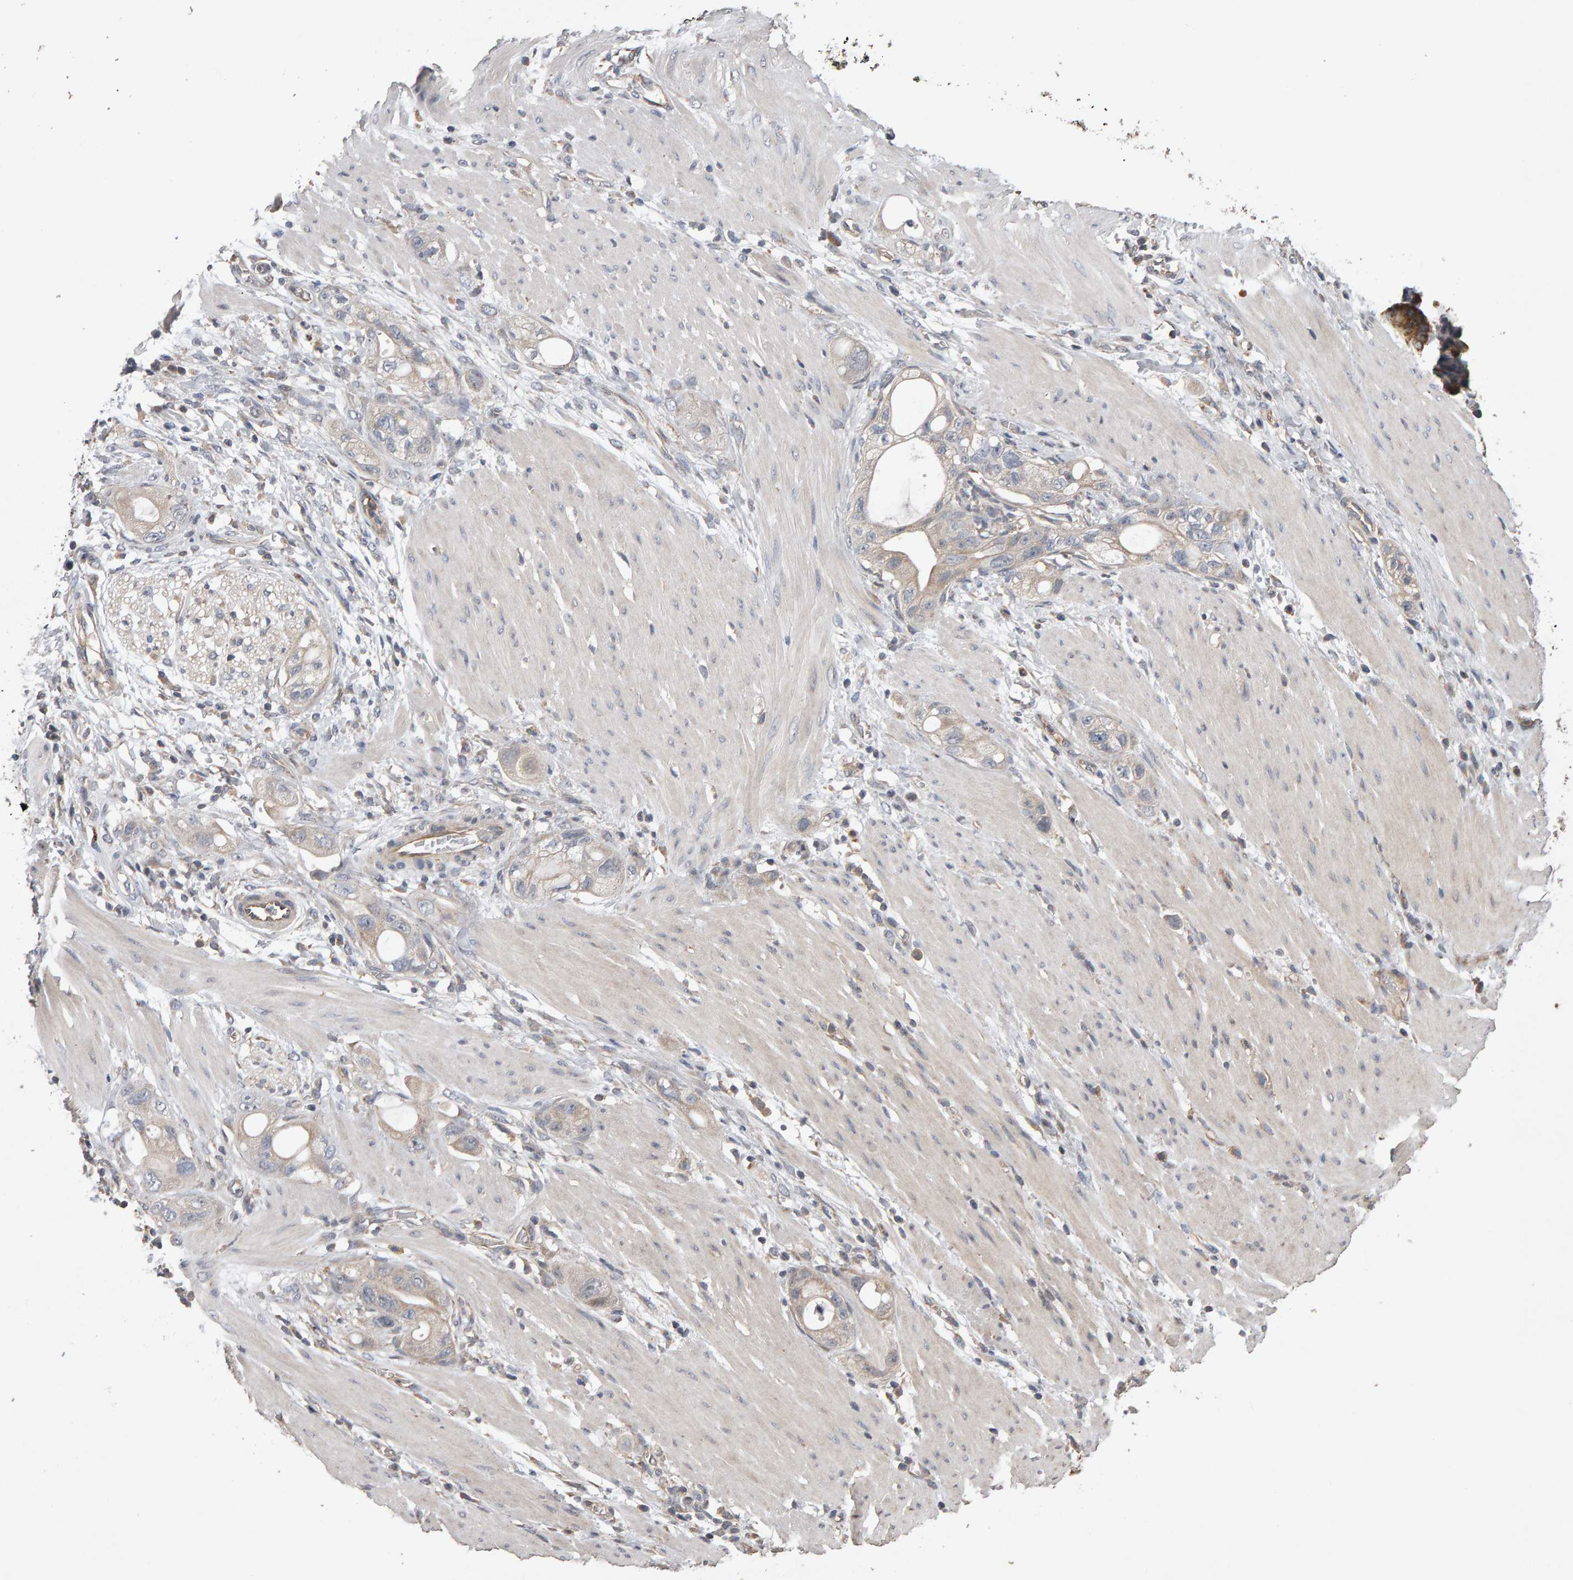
{"staining": {"intensity": "negative", "quantity": "none", "location": "none"}, "tissue": "stomach cancer", "cell_type": "Tumor cells", "image_type": "cancer", "snomed": [{"axis": "morphology", "description": "Adenocarcinoma, NOS"}, {"axis": "topography", "description": "Stomach"}, {"axis": "topography", "description": "Stomach, lower"}], "caption": "Stomach adenocarcinoma was stained to show a protein in brown. There is no significant staining in tumor cells.", "gene": "COASY", "patient": {"sex": "female", "age": 48}}